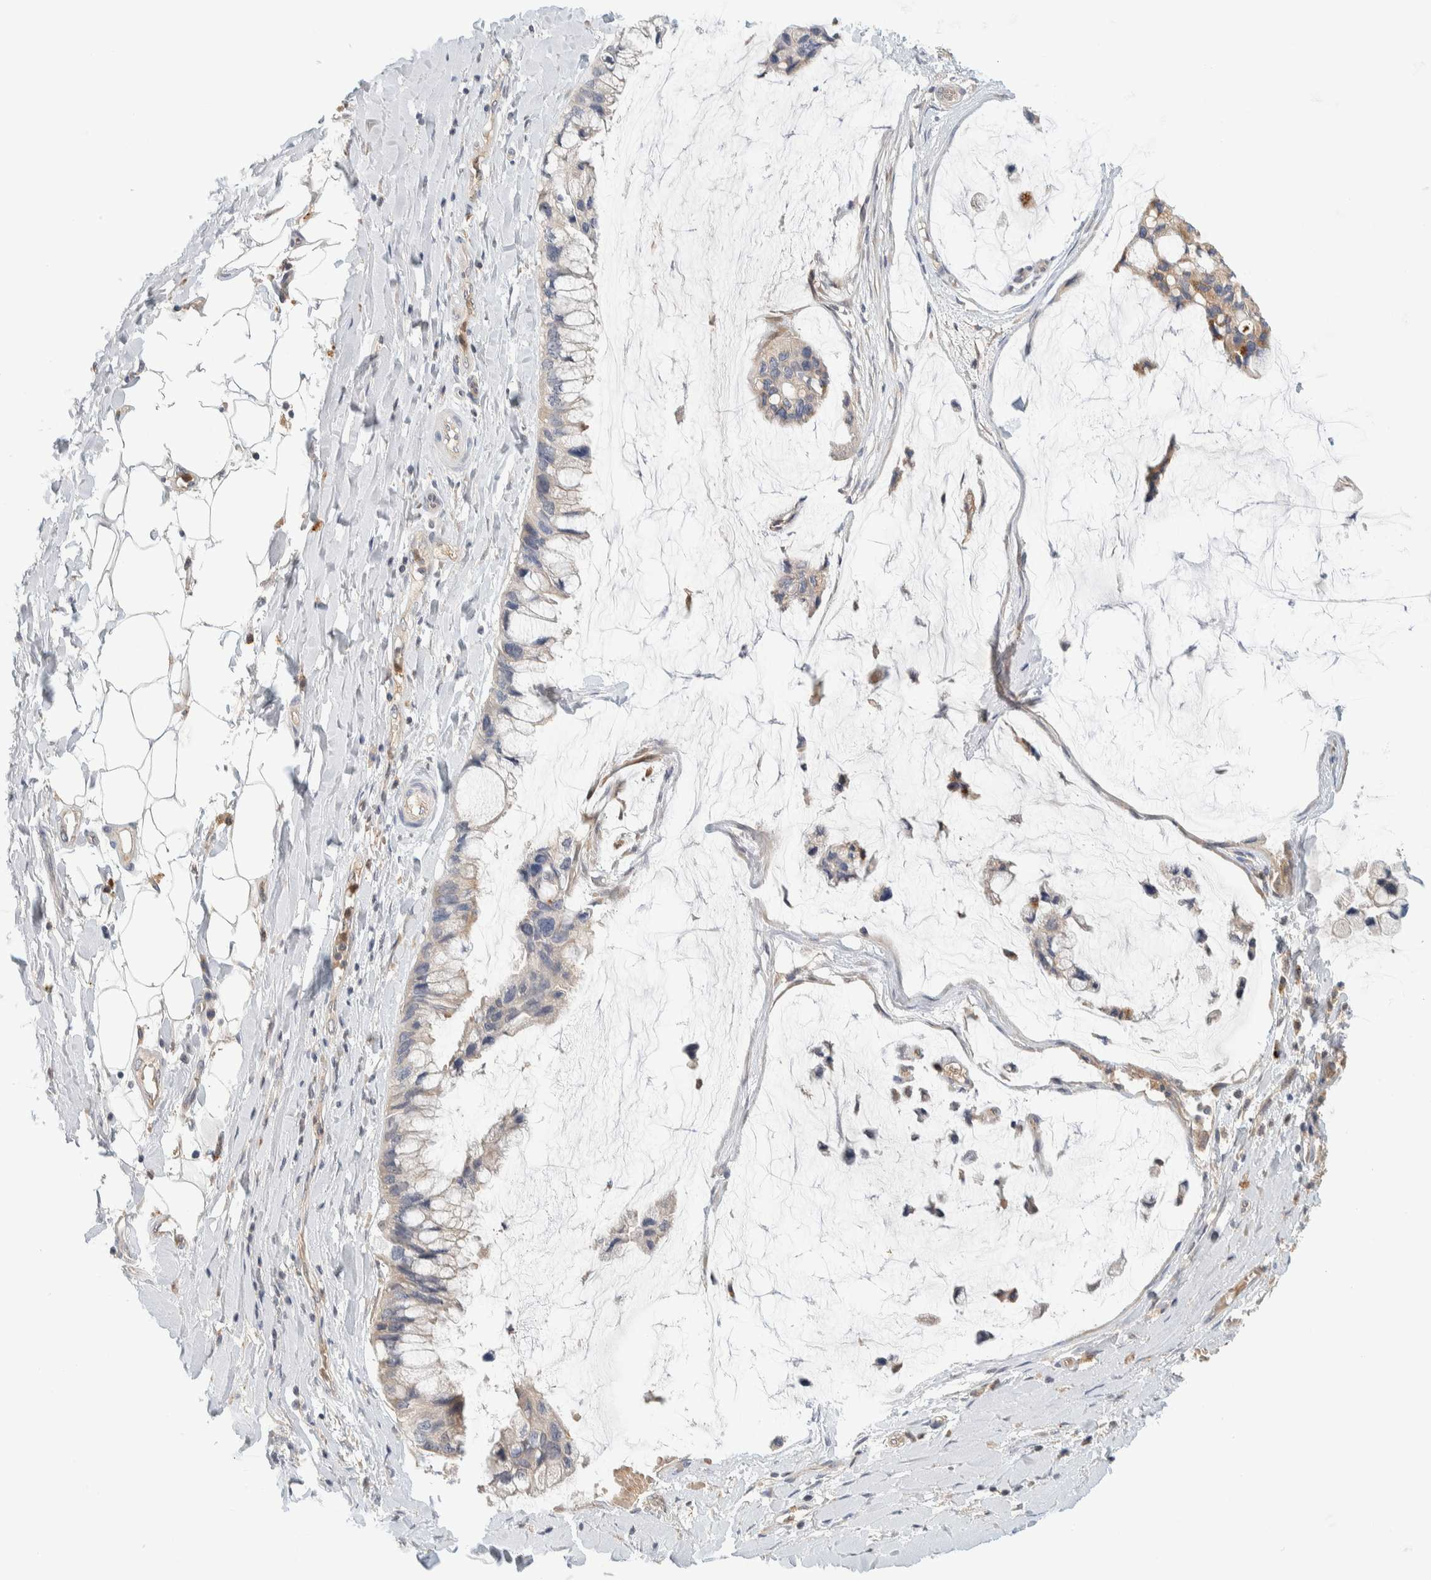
{"staining": {"intensity": "weak", "quantity": ">75%", "location": "cytoplasmic/membranous"}, "tissue": "ovarian cancer", "cell_type": "Tumor cells", "image_type": "cancer", "snomed": [{"axis": "morphology", "description": "Cystadenocarcinoma, mucinous, NOS"}, {"axis": "topography", "description": "Ovary"}], "caption": "Ovarian cancer stained with a protein marker exhibits weak staining in tumor cells.", "gene": "GCLM", "patient": {"sex": "female", "age": 39}}